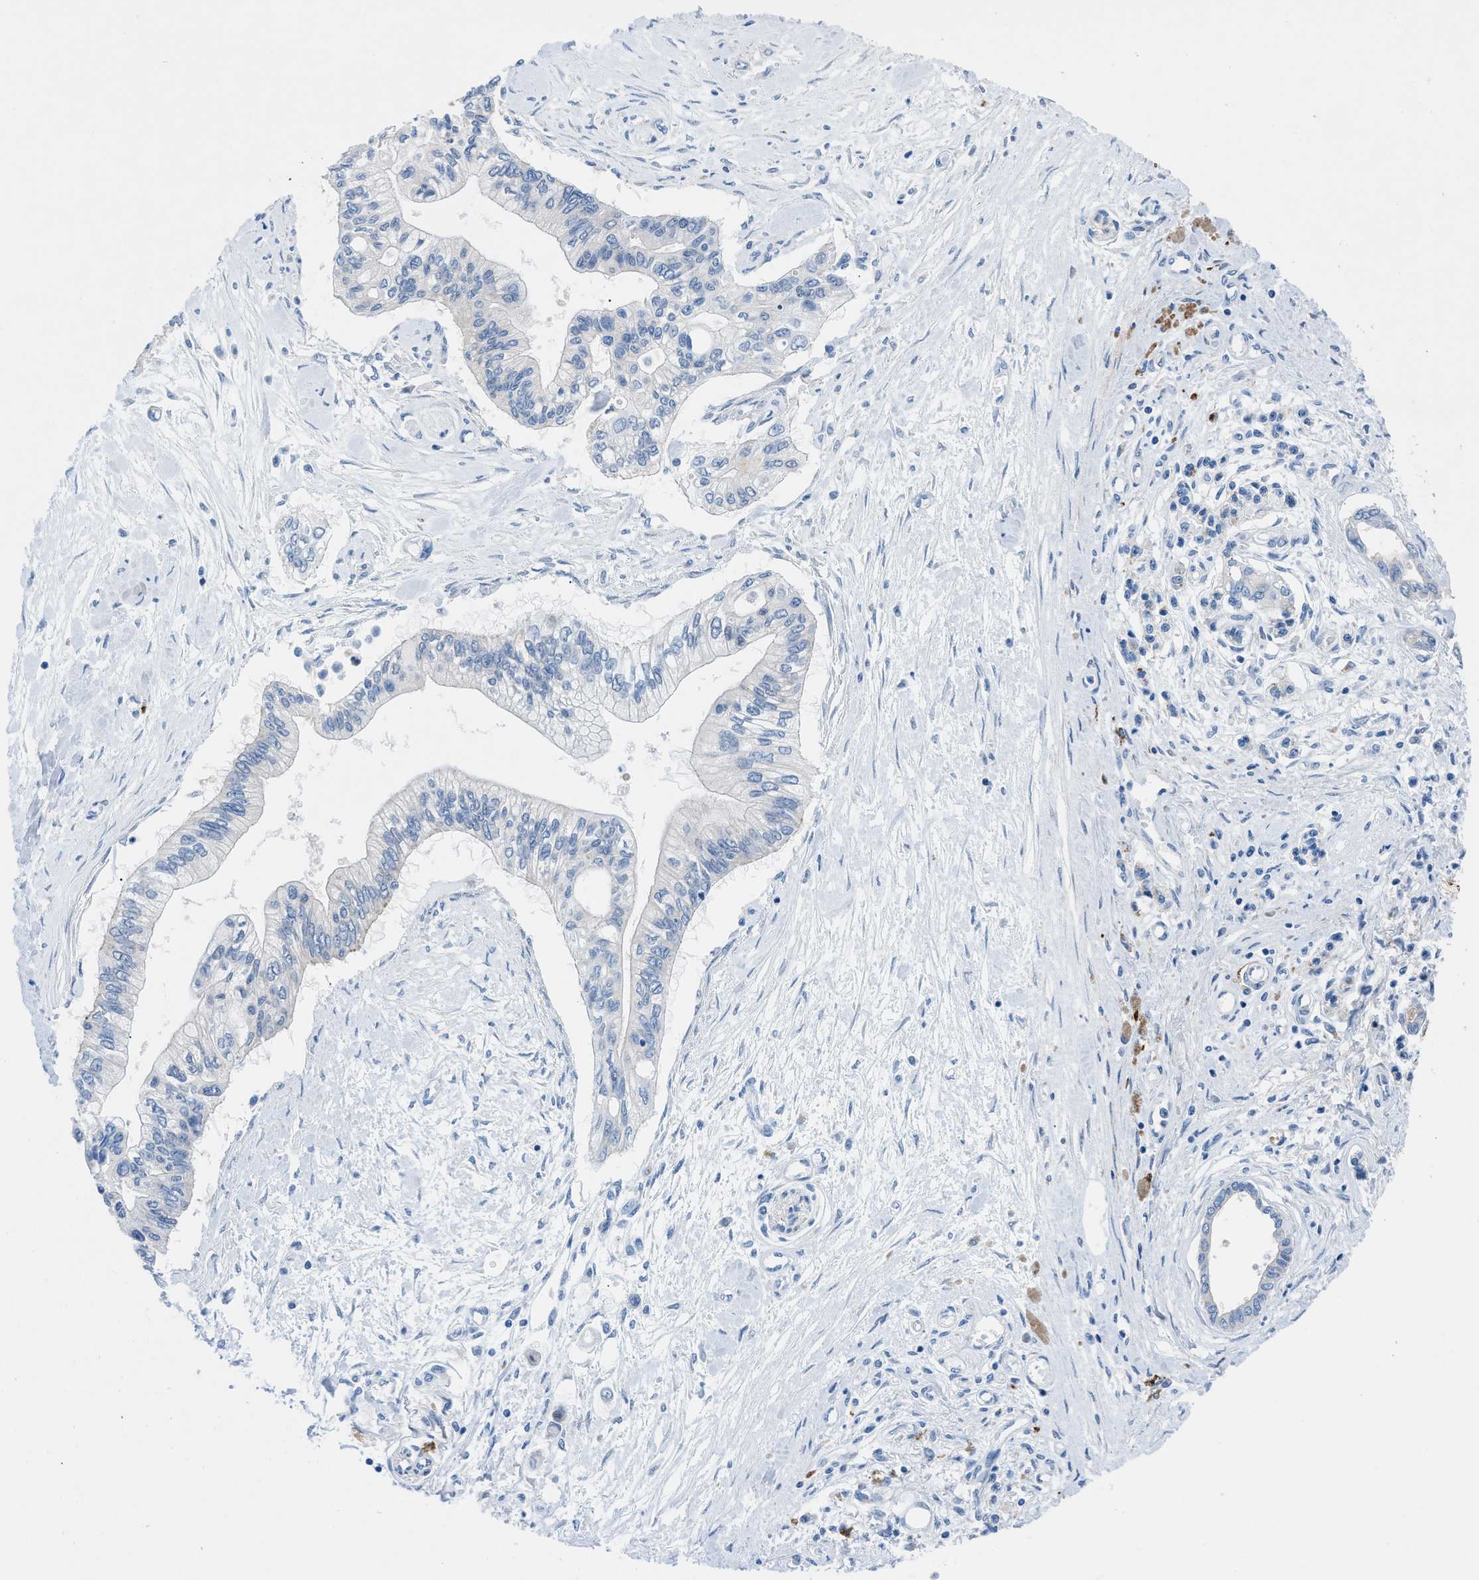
{"staining": {"intensity": "negative", "quantity": "none", "location": "none"}, "tissue": "pancreatic cancer", "cell_type": "Tumor cells", "image_type": "cancer", "snomed": [{"axis": "morphology", "description": "Adenocarcinoma, NOS"}, {"axis": "topography", "description": "Pancreas"}], "caption": "Histopathology image shows no significant protein staining in tumor cells of pancreatic cancer.", "gene": "UAP1", "patient": {"sex": "female", "age": 77}}